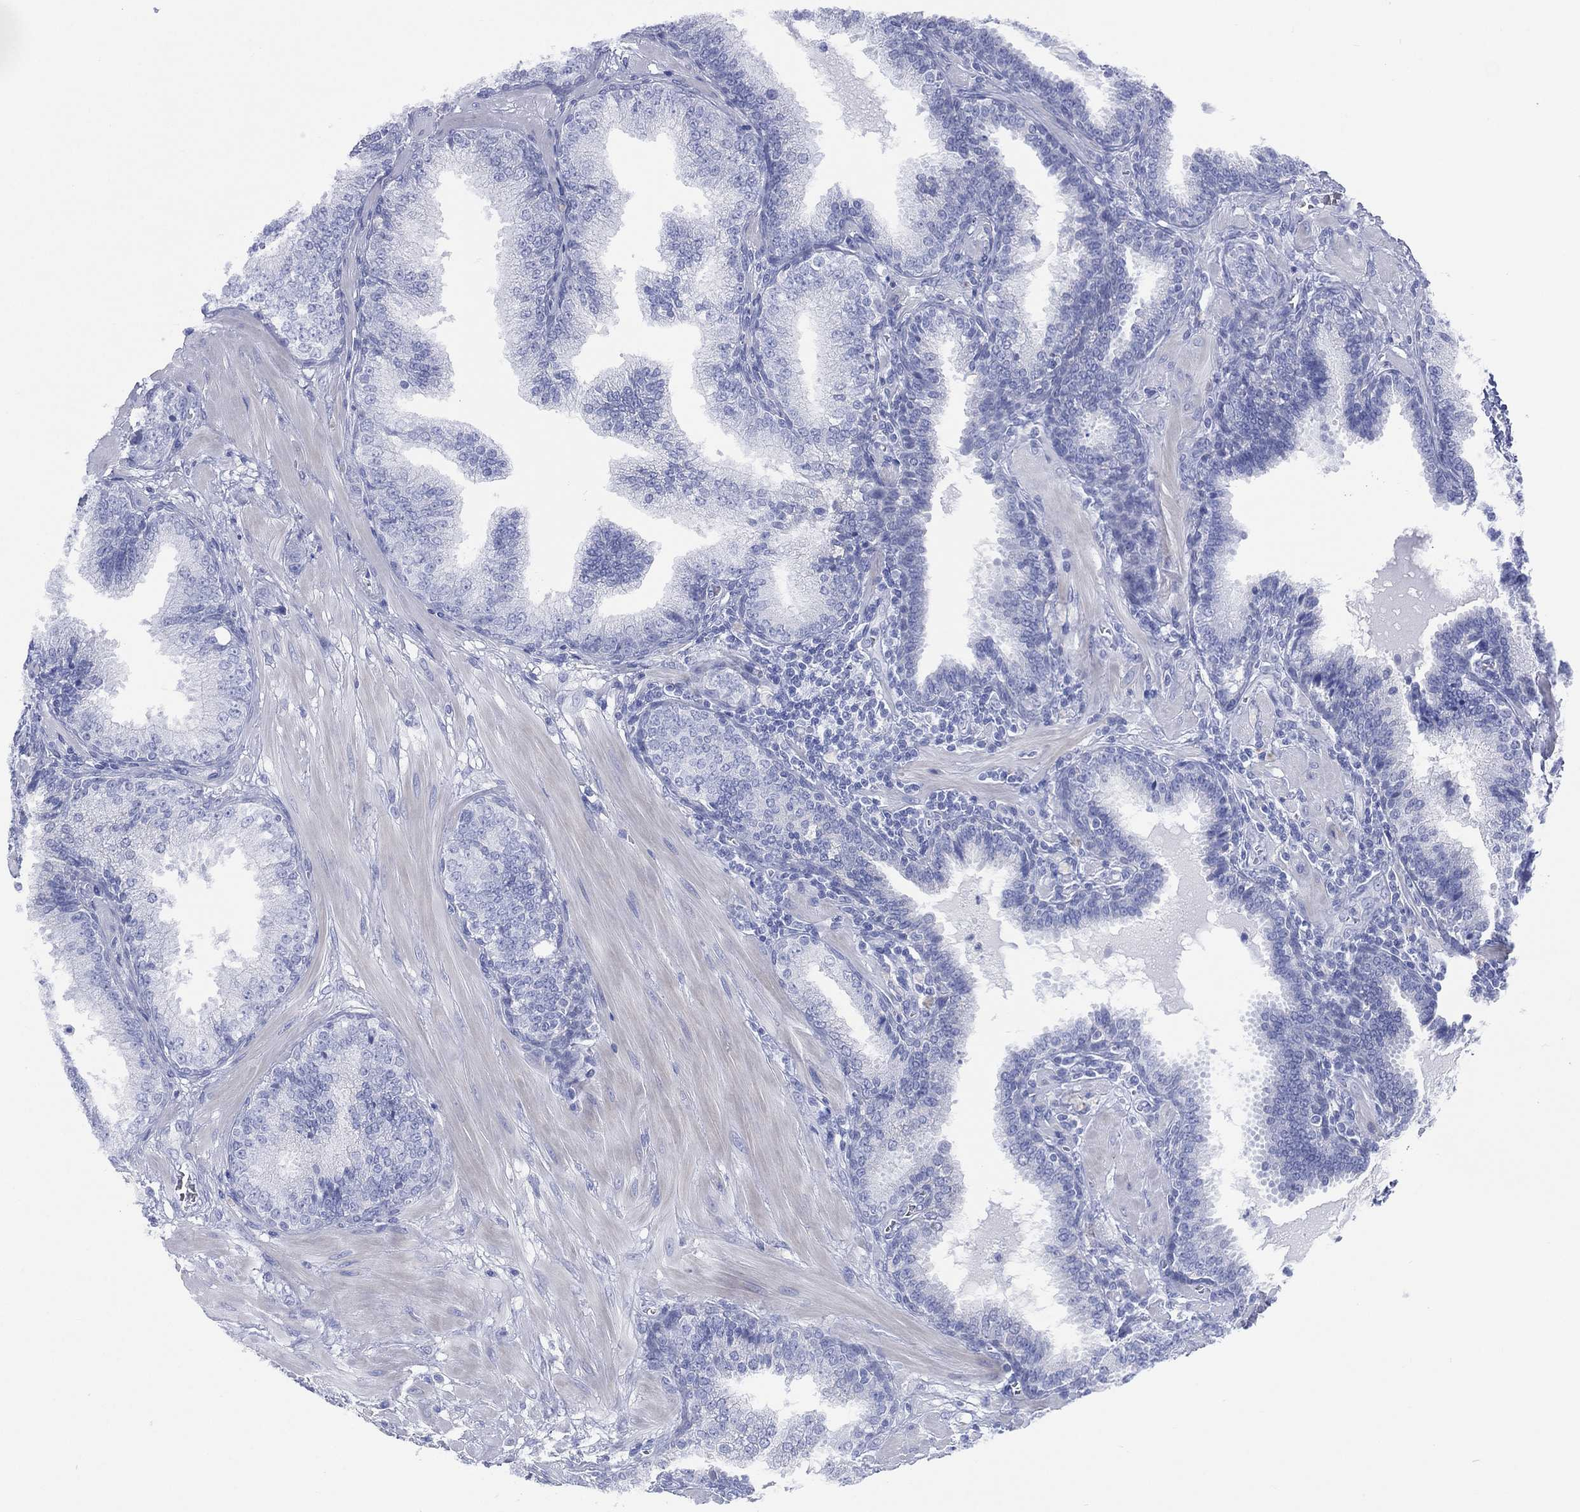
{"staining": {"intensity": "negative", "quantity": "none", "location": "none"}, "tissue": "prostate cancer", "cell_type": "Tumor cells", "image_type": "cancer", "snomed": [{"axis": "morphology", "description": "Adenocarcinoma, NOS"}, {"axis": "topography", "description": "Prostate"}], "caption": "This is a micrograph of immunohistochemistry (IHC) staining of prostate cancer (adenocarcinoma), which shows no positivity in tumor cells.", "gene": "LRRD1", "patient": {"sex": "male", "age": 57}}